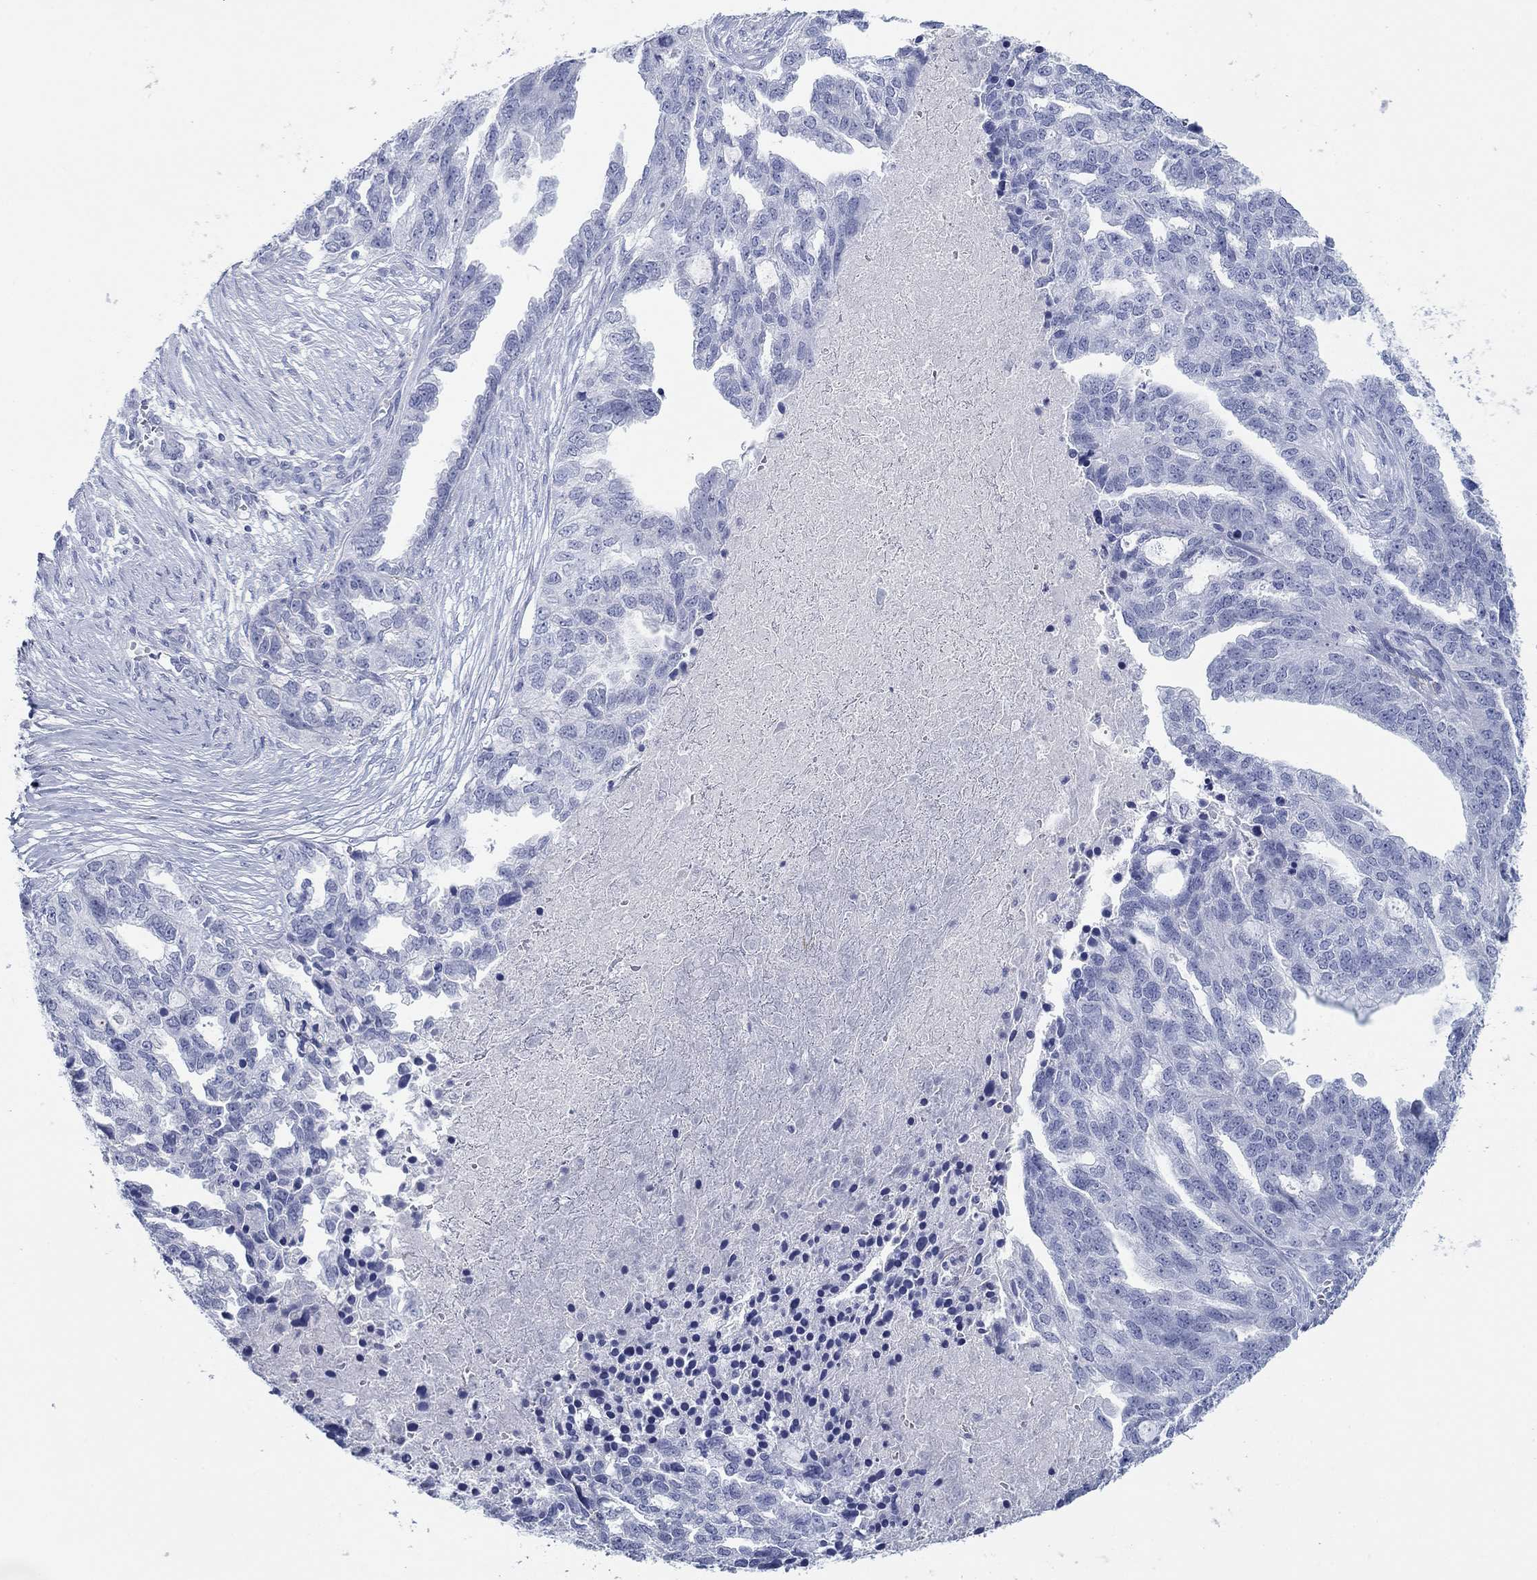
{"staining": {"intensity": "negative", "quantity": "none", "location": "none"}, "tissue": "ovarian cancer", "cell_type": "Tumor cells", "image_type": "cancer", "snomed": [{"axis": "morphology", "description": "Cystadenocarcinoma, serous, NOS"}, {"axis": "topography", "description": "Ovary"}], "caption": "DAB (3,3'-diaminobenzidine) immunohistochemical staining of human serous cystadenocarcinoma (ovarian) shows no significant staining in tumor cells. Brightfield microscopy of IHC stained with DAB (brown) and hematoxylin (blue), captured at high magnification.", "gene": "PDYN", "patient": {"sex": "female", "age": 51}}